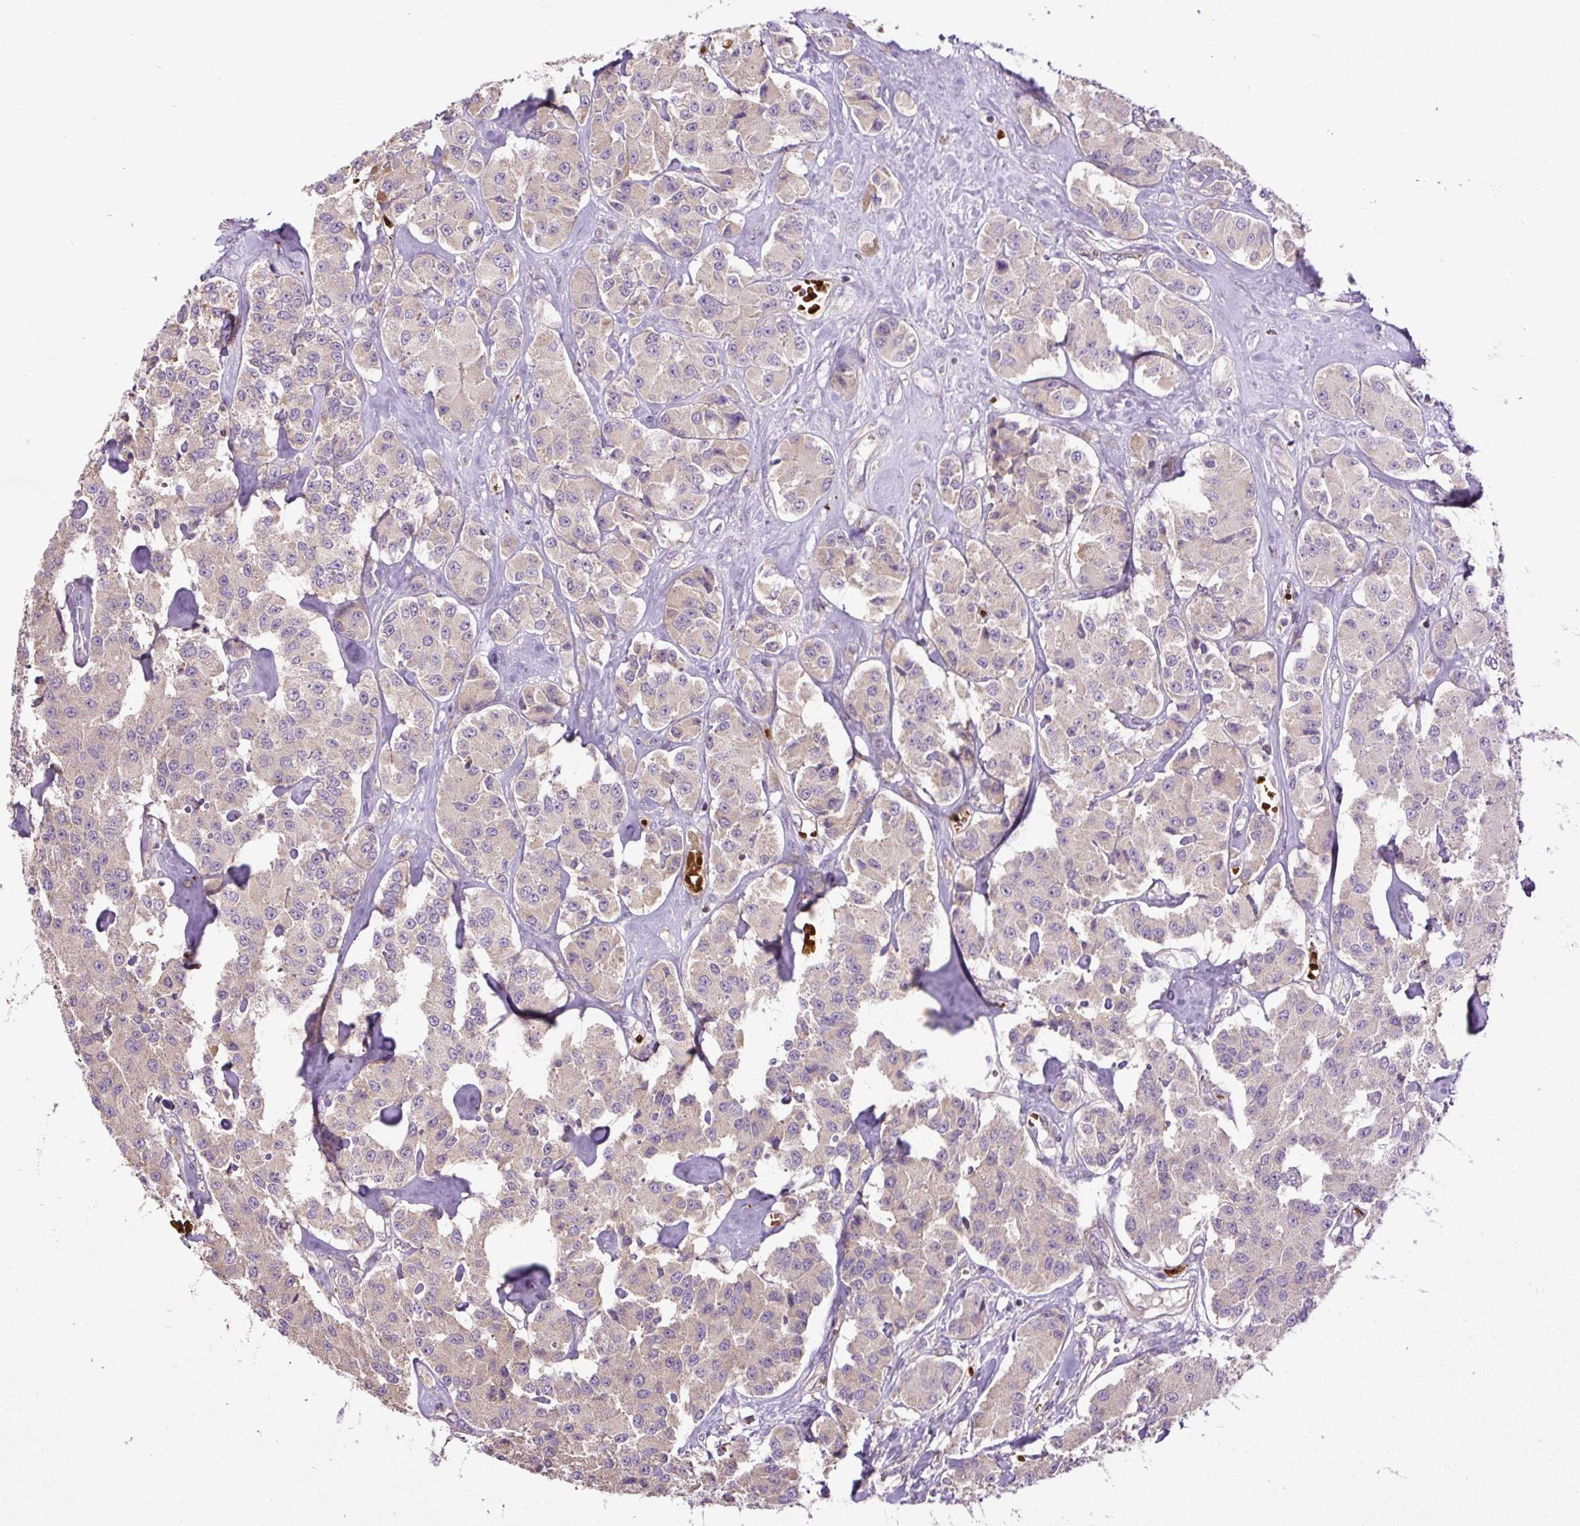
{"staining": {"intensity": "negative", "quantity": "none", "location": "none"}, "tissue": "carcinoid", "cell_type": "Tumor cells", "image_type": "cancer", "snomed": [{"axis": "morphology", "description": "Carcinoid, malignant, NOS"}, {"axis": "topography", "description": "Pancreas"}], "caption": "This is an IHC histopathology image of carcinoid. There is no positivity in tumor cells.", "gene": "CXCL13", "patient": {"sex": "male", "age": 41}}